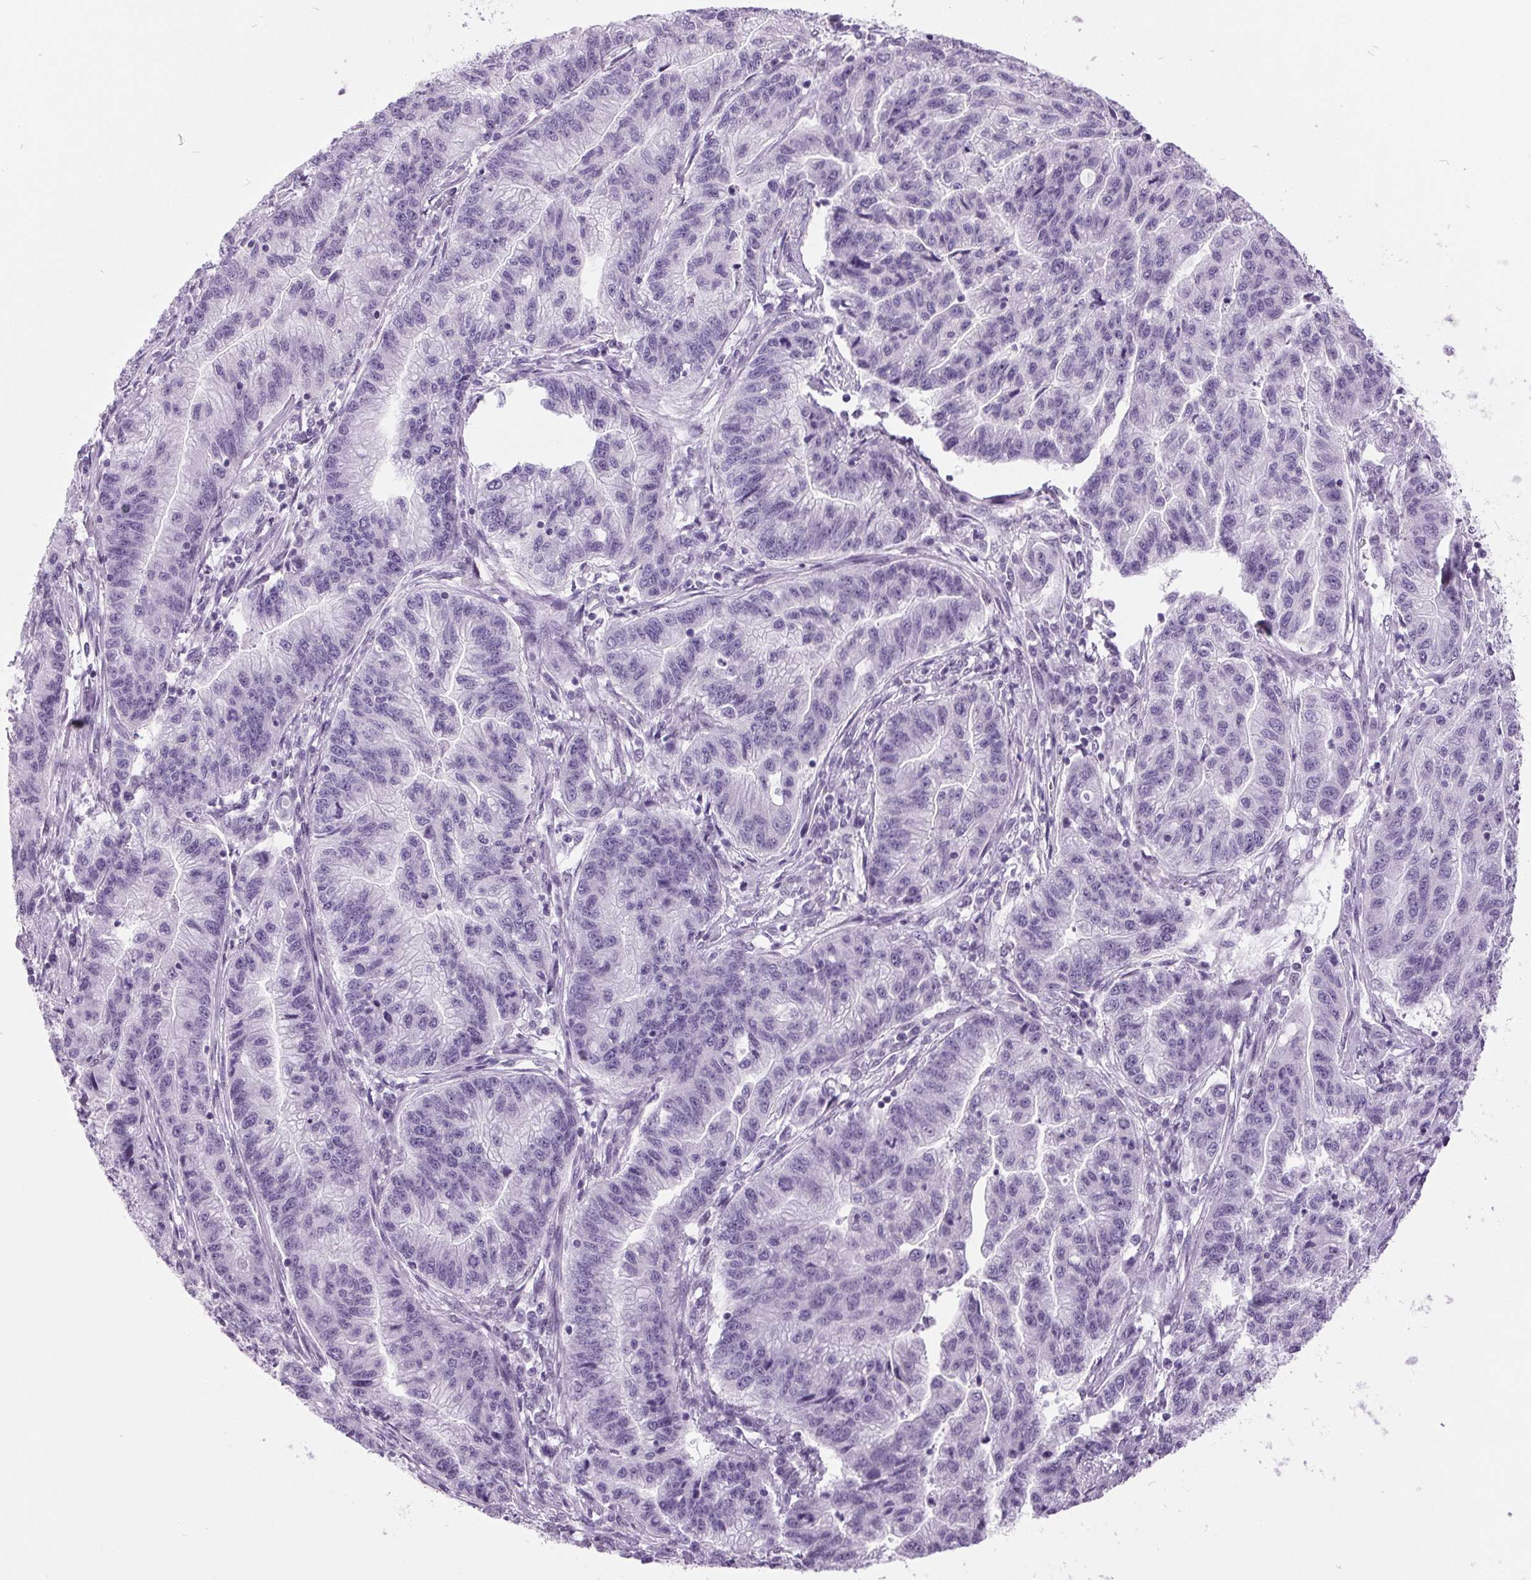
{"staining": {"intensity": "negative", "quantity": "none", "location": "none"}, "tissue": "stomach cancer", "cell_type": "Tumor cells", "image_type": "cancer", "snomed": [{"axis": "morphology", "description": "Adenocarcinoma, NOS"}, {"axis": "topography", "description": "Stomach"}], "caption": "This is an immunohistochemistry (IHC) micrograph of human stomach adenocarcinoma. There is no expression in tumor cells.", "gene": "ODAD2", "patient": {"sex": "male", "age": 83}}